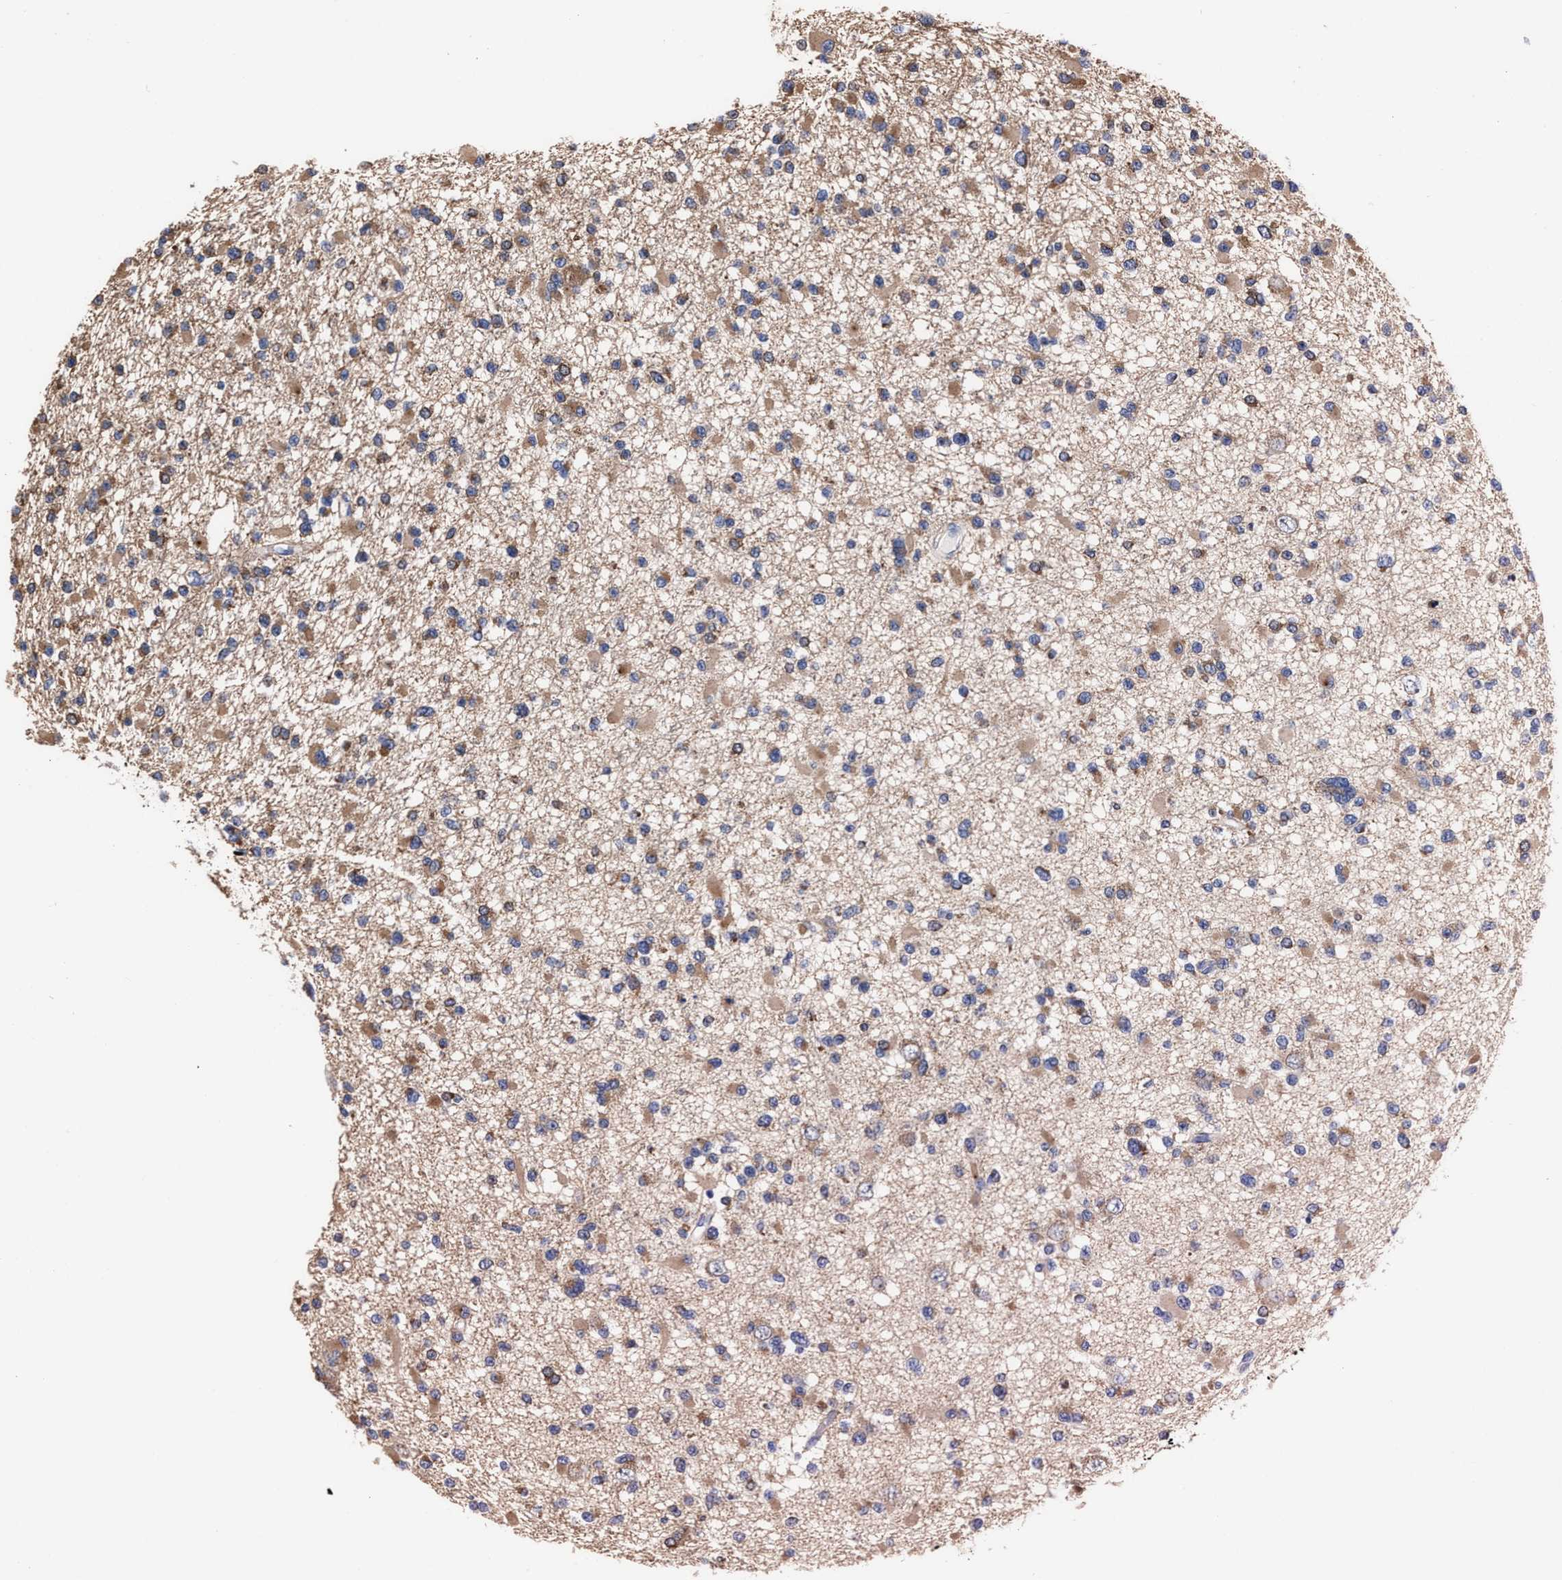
{"staining": {"intensity": "moderate", "quantity": ">75%", "location": "cytoplasmic/membranous"}, "tissue": "glioma", "cell_type": "Tumor cells", "image_type": "cancer", "snomed": [{"axis": "morphology", "description": "Glioma, malignant, Low grade"}, {"axis": "topography", "description": "Brain"}], "caption": "About >75% of tumor cells in human glioma show moderate cytoplasmic/membranous protein expression as visualized by brown immunohistochemical staining.", "gene": "TMEM30A", "patient": {"sex": "female", "age": 22}}